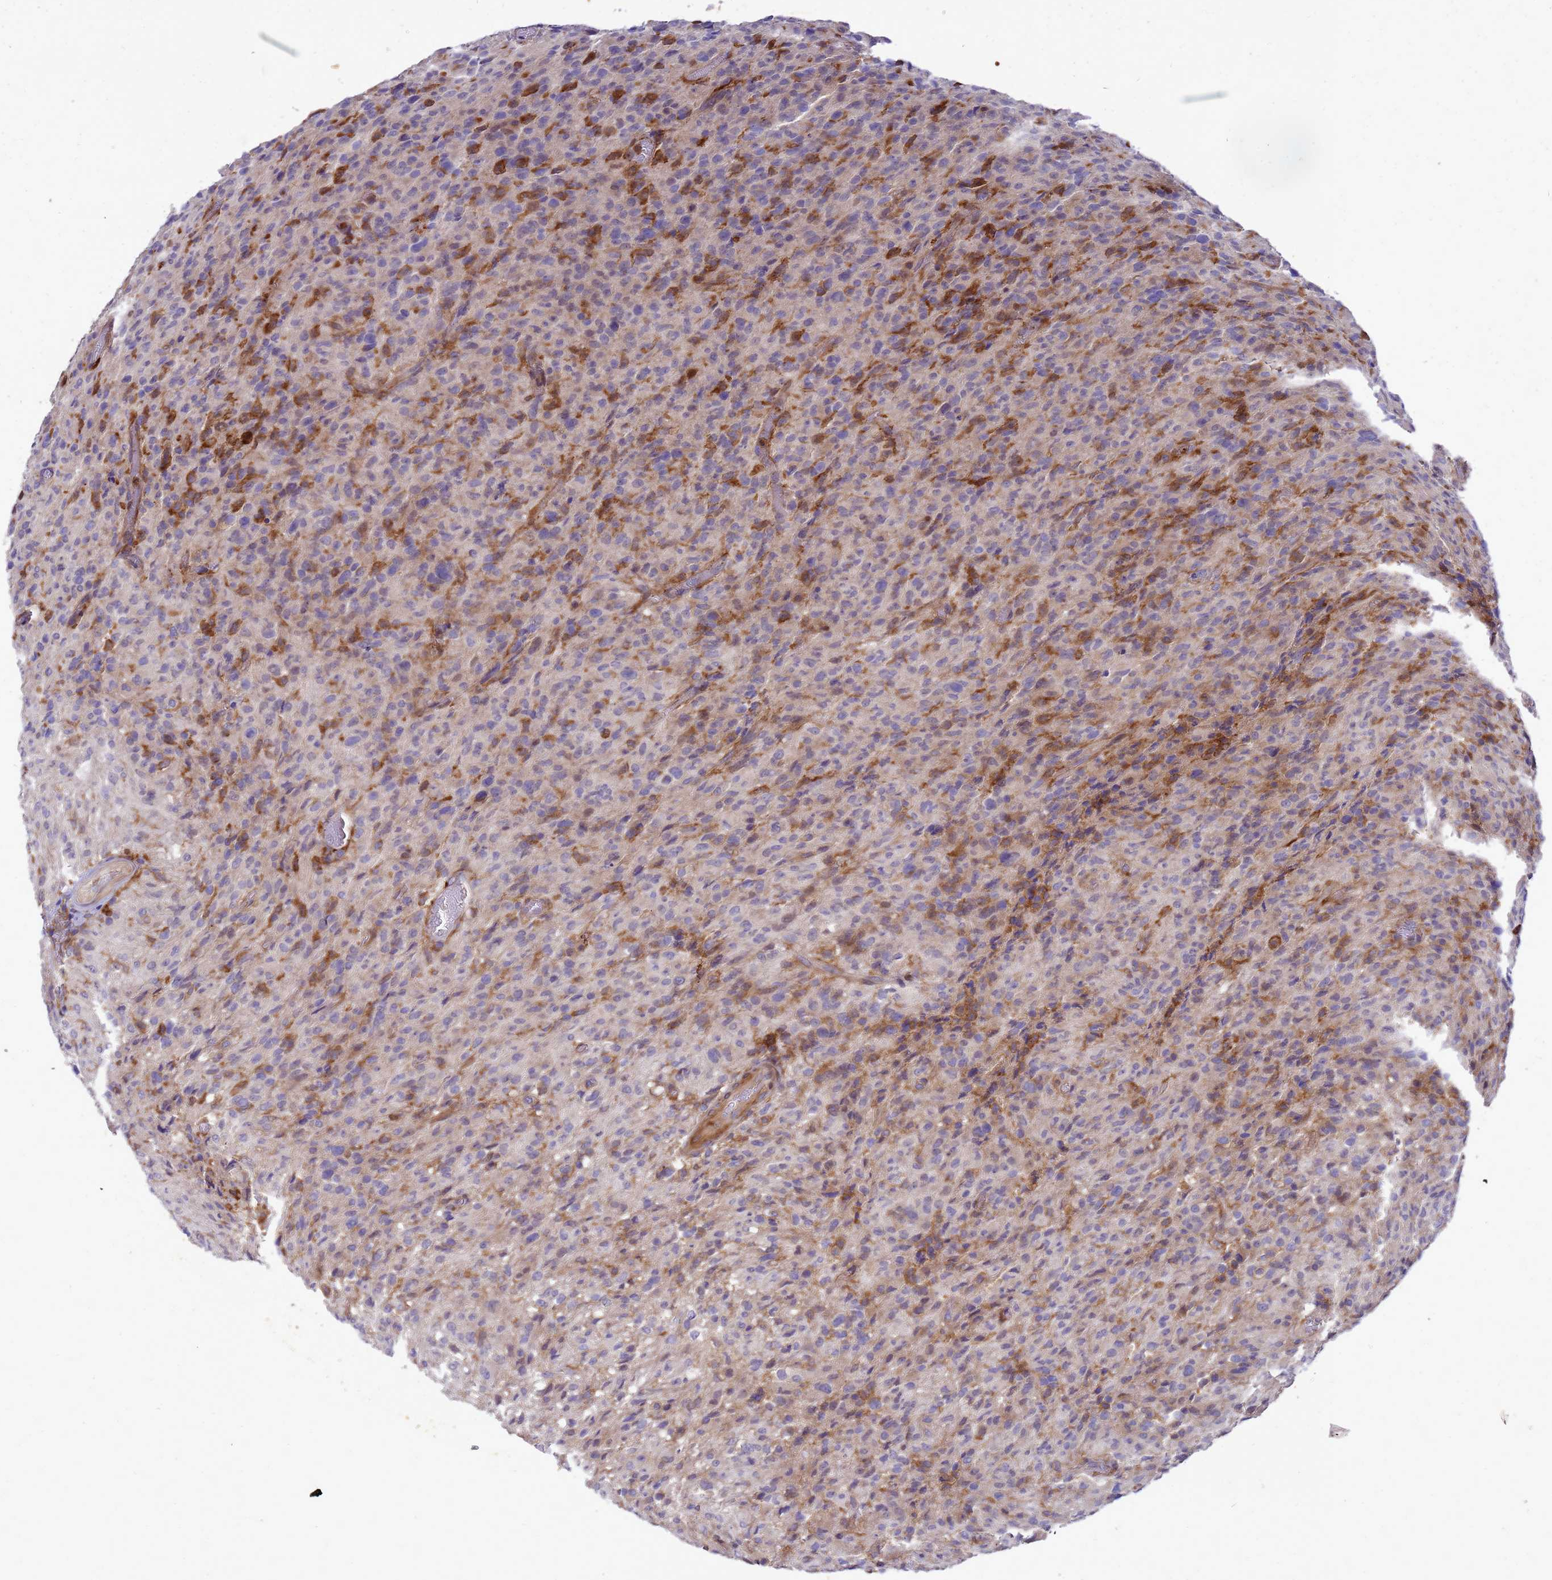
{"staining": {"intensity": "moderate", "quantity": "<25%", "location": "cytoplasmic/membranous"}, "tissue": "glioma", "cell_type": "Tumor cells", "image_type": "cancer", "snomed": [{"axis": "morphology", "description": "Glioma, malignant, High grade"}, {"axis": "topography", "description": "Brain"}], "caption": "A histopathology image showing moderate cytoplasmic/membranous expression in about <25% of tumor cells in malignant high-grade glioma, as visualized by brown immunohistochemical staining.", "gene": "RNF215", "patient": {"sex": "female", "age": 57}}